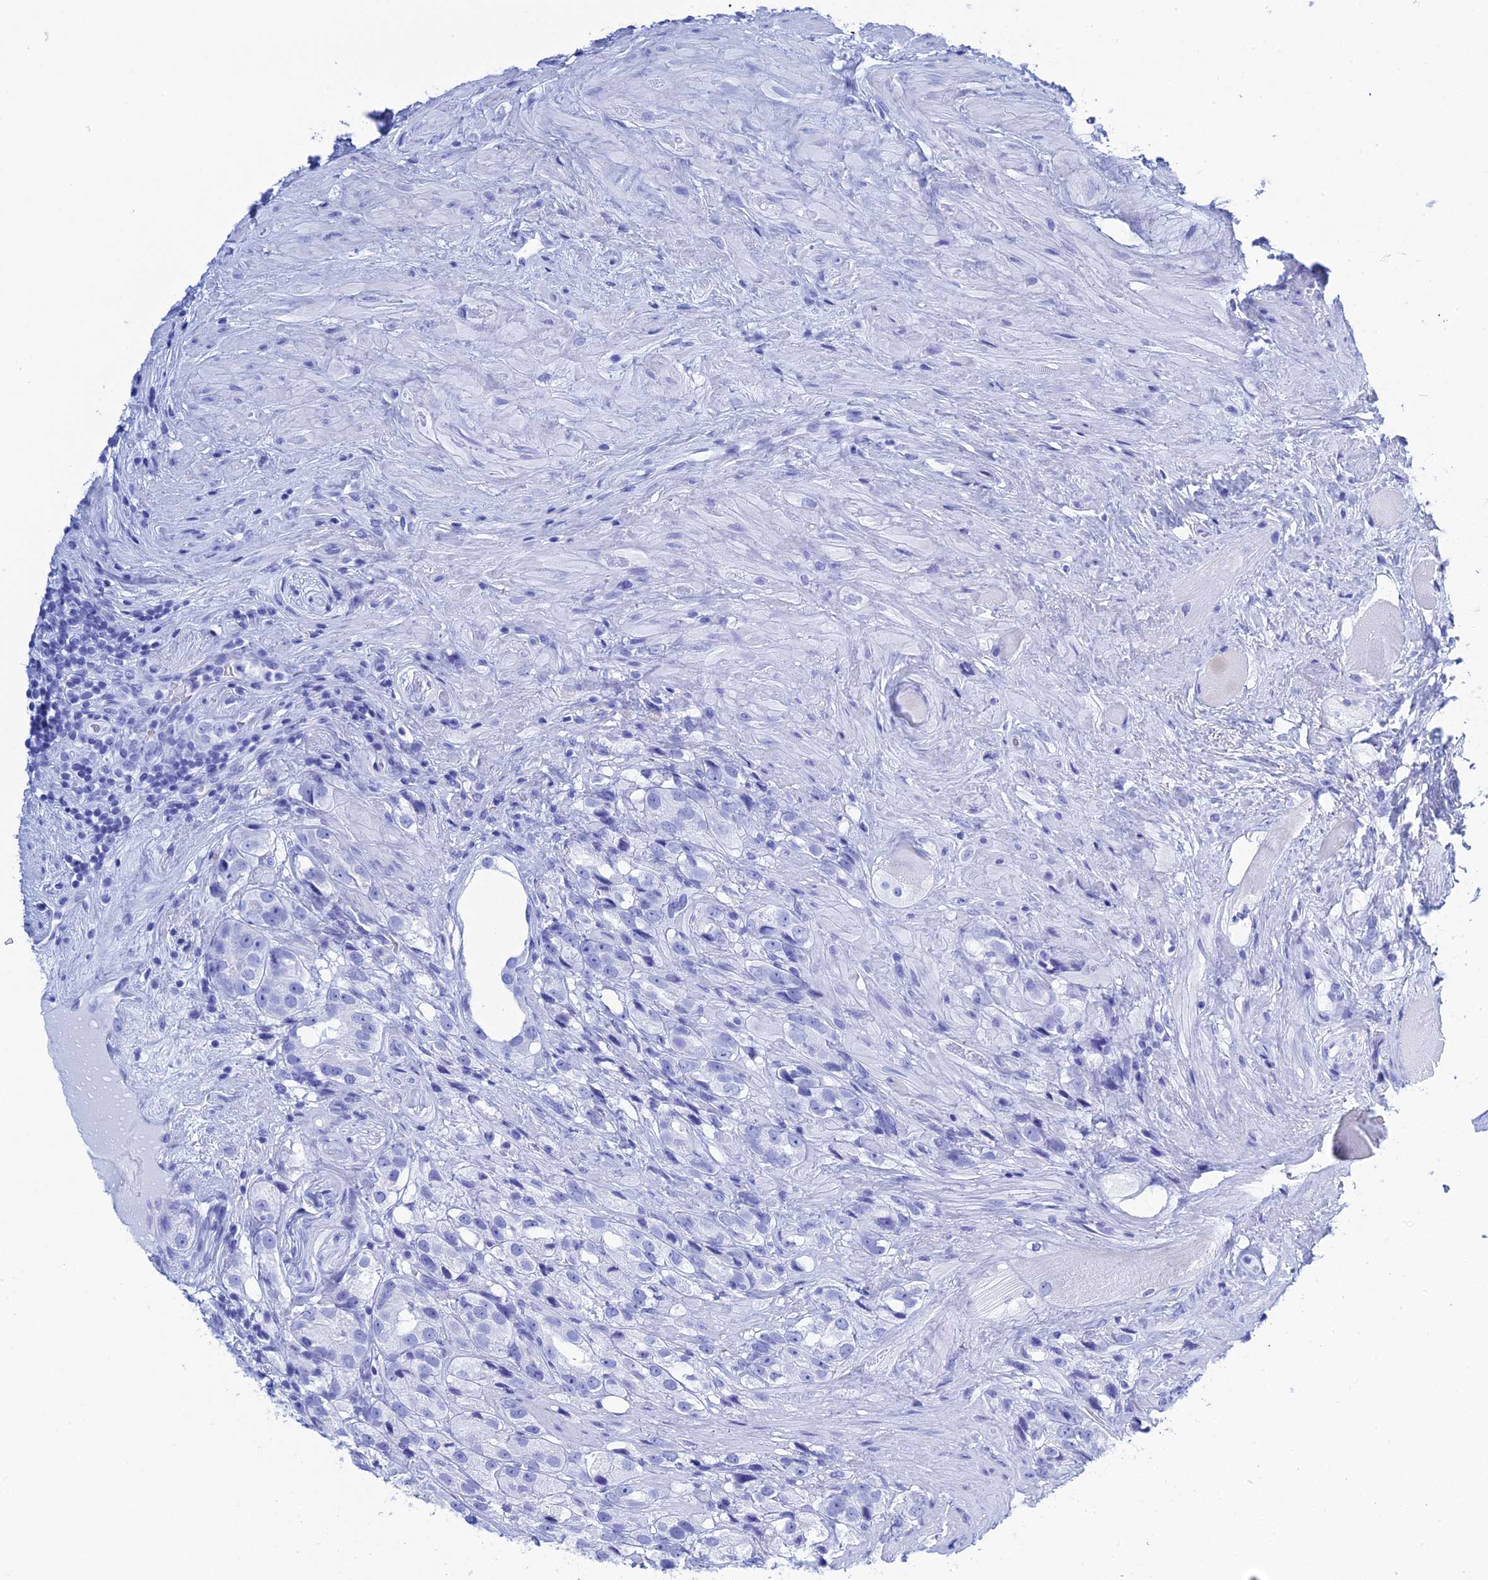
{"staining": {"intensity": "negative", "quantity": "none", "location": "none"}, "tissue": "prostate cancer", "cell_type": "Tumor cells", "image_type": "cancer", "snomed": [{"axis": "morphology", "description": "Adenocarcinoma, NOS"}, {"axis": "topography", "description": "Prostate"}], "caption": "Tumor cells are negative for brown protein staining in prostate cancer.", "gene": "TEX101", "patient": {"sex": "male", "age": 79}}